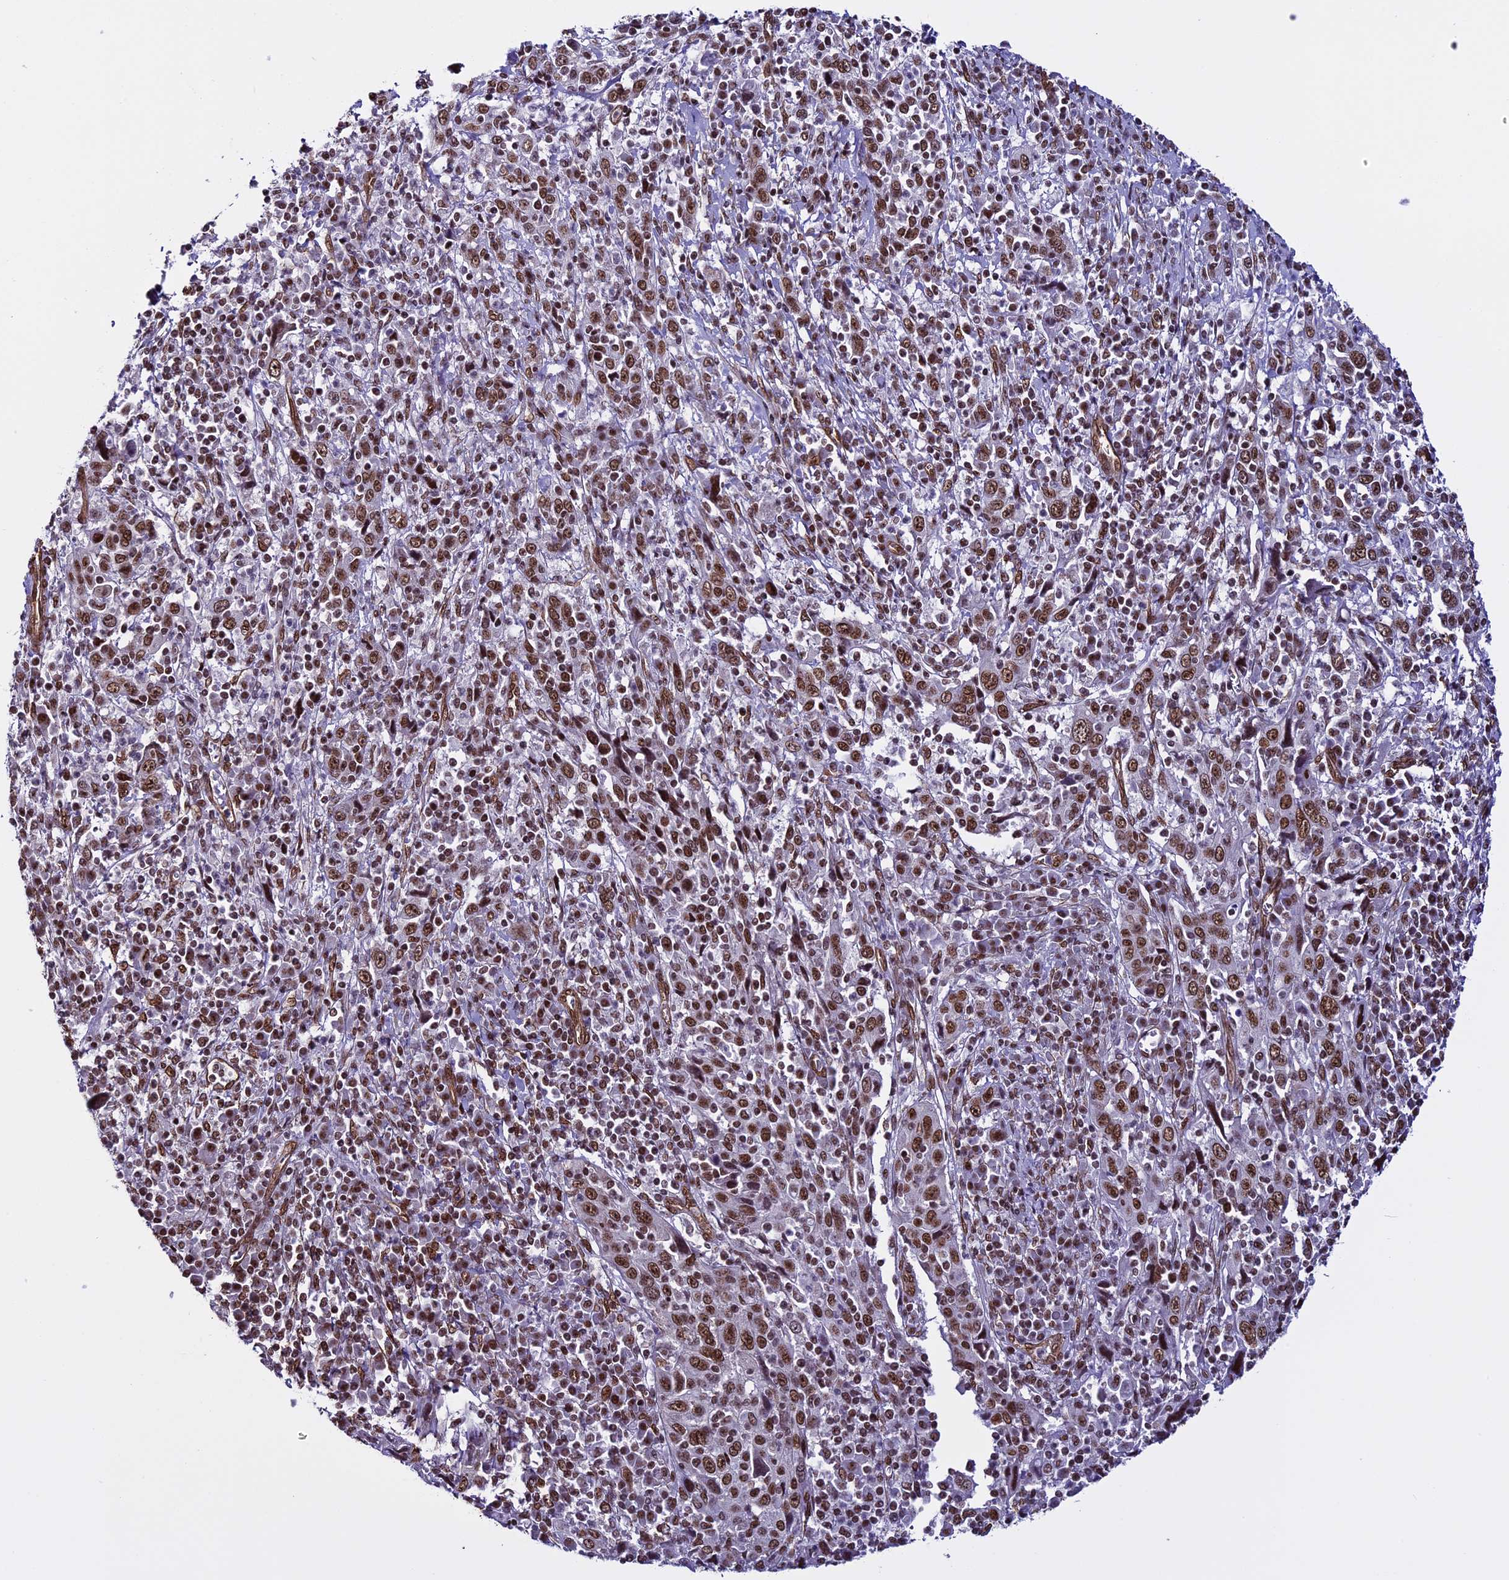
{"staining": {"intensity": "moderate", "quantity": ">75%", "location": "nuclear"}, "tissue": "cervical cancer", "cell_type": "Tumor cells", "image_type": "cancer", "snomed": [{"axis": "morphology", "description": "Squamous cell carcinoma, NOS"}, {"axis": "topography", "description": "Cervix"}], "caption": "Moderate nuclear expression for a protein is appreciated in approximately >75% of tumor cells of cervical cancer using immunohistochemistry (IHC).", "gene": "MPHOSPH8", "patient": {"sex": "female", "age": 46}}